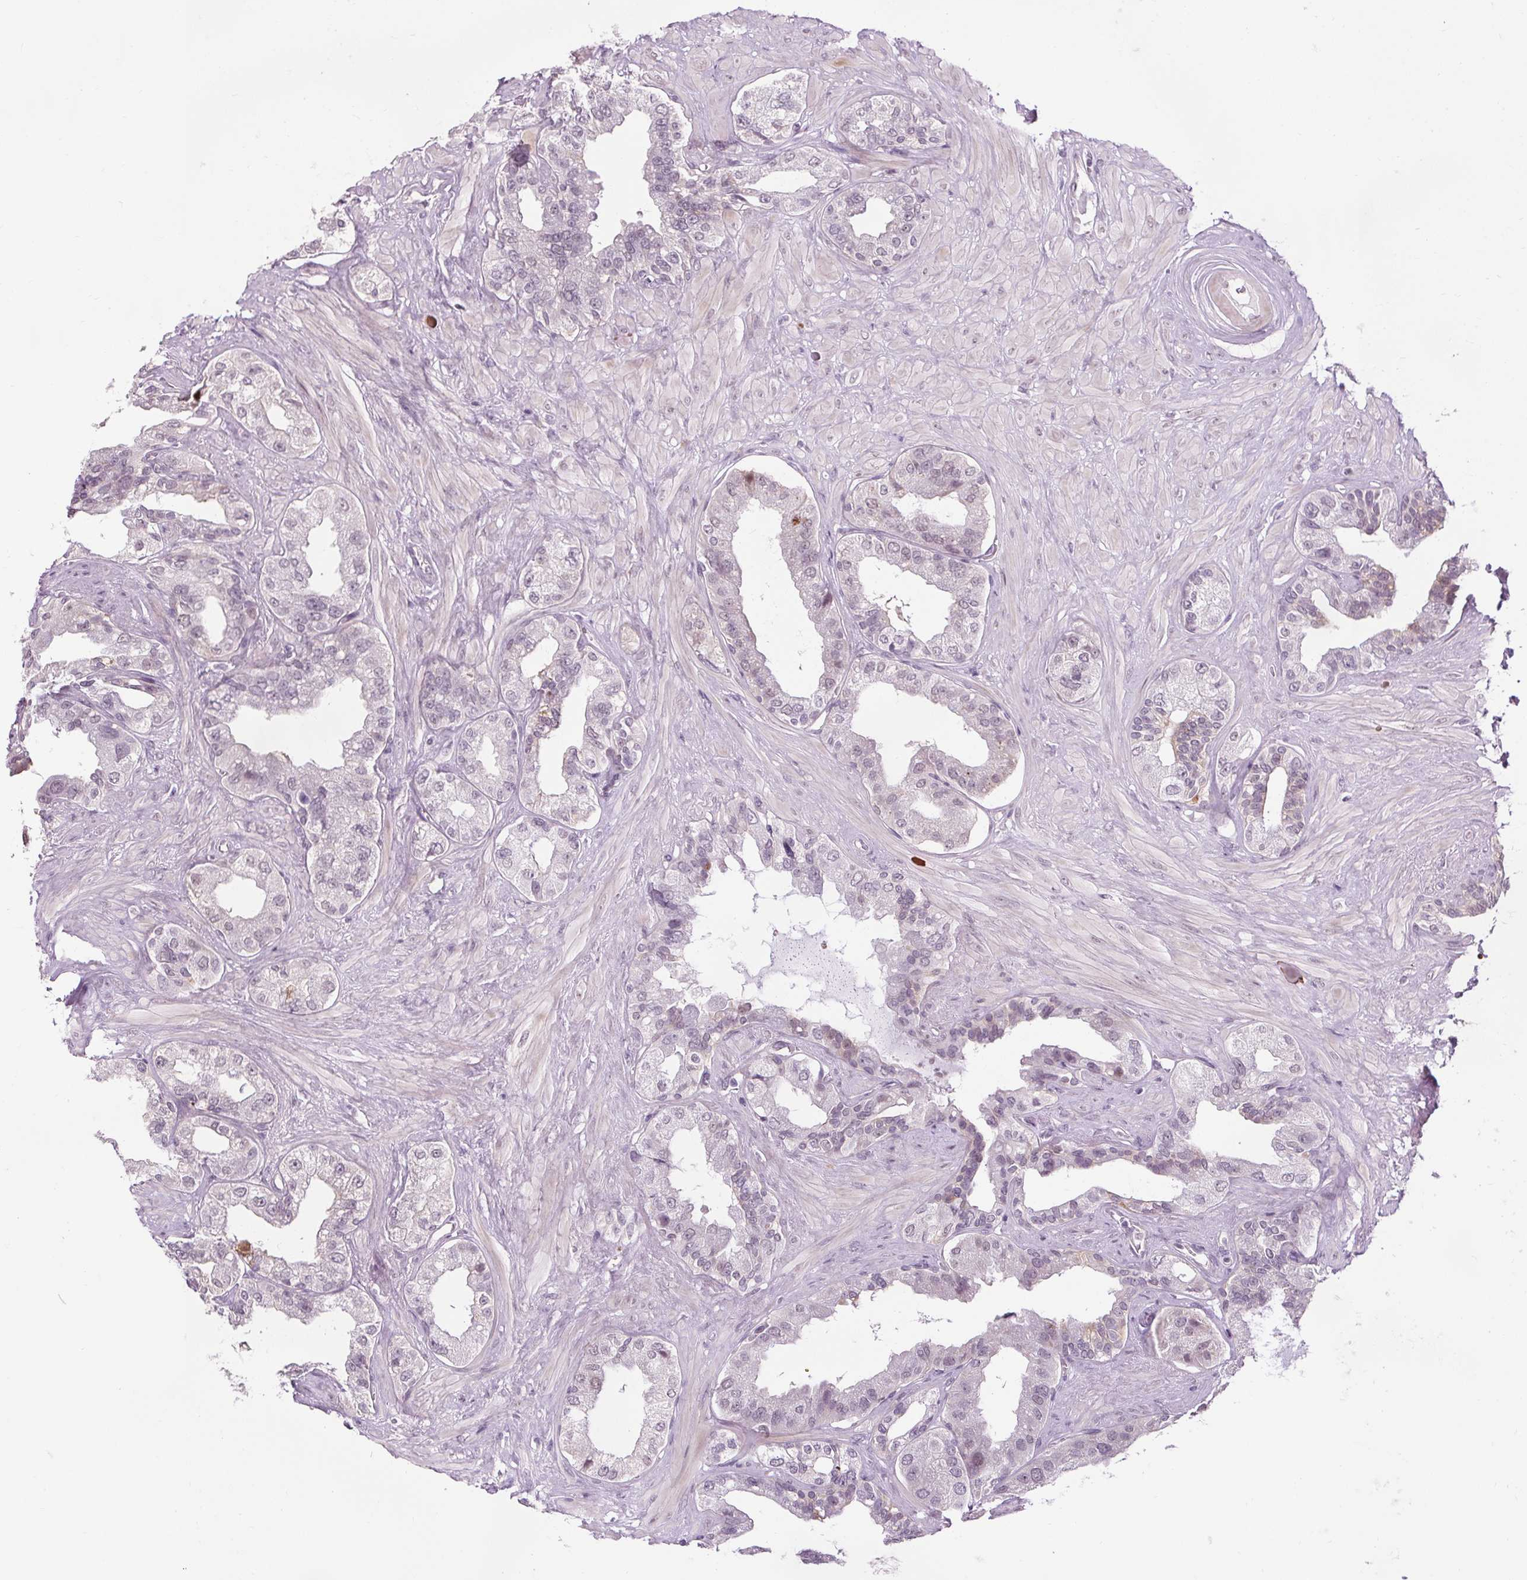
{"staining": {"intensity": "negative", "quantity": "none", "location": "none"}, "tissue": "seminal vesicle", "cell_type": "Glandular cells", "image_type": "normal", "snomed": [{"axis": "morphology", "description": "Normal tissue, NOS"}, {"axis": "topography", "description": "Seminal veicle"}, {"axis": "topography", "description": "Peripheral nerve tissue"}], "caption": "An immunohistochemistry image of benign seminal vesicle is shown. There is no staining in glandular cells of seminal vesicle.", "gene": "CEBPA", "patient": {"sex": "male", "age": 76}}